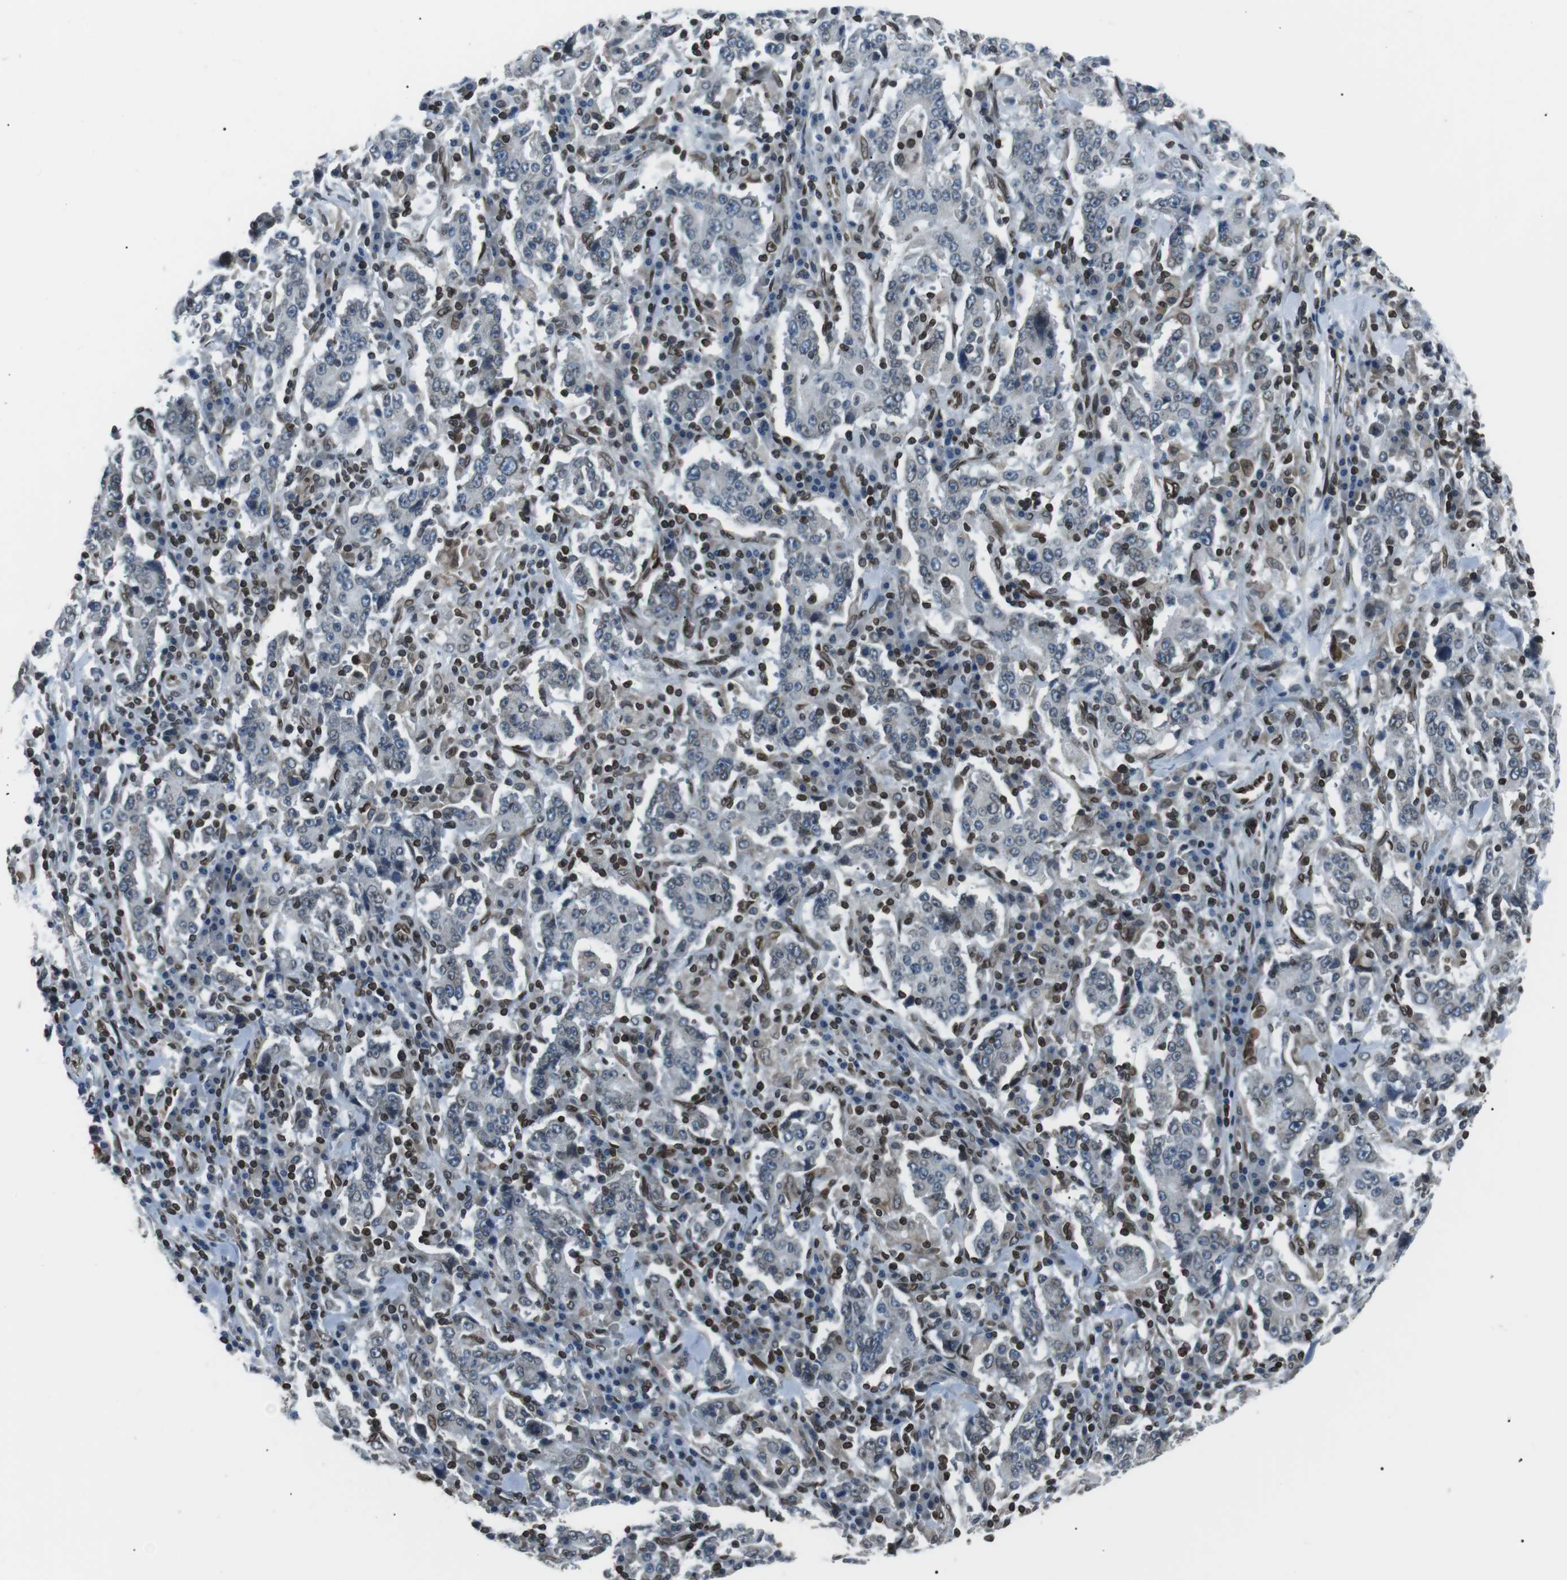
{"staining": {"intensity": "negative", "quantity": "none", "location": "none"}, "tissue": "stomach cancer", "cell_type": "Tumor cells", "image_type": "cancer", "snomed": [{"axis": "morphology", "description": "Normal tissue, NOS"}, {"axis": "morphology", "description": "Adenocarcinoma, NOS"}, {"axis": "topography", "description": "Stomach, upper"}, {"axis": "topography", "description": "Stomach"}], "caption": "Immunohistochemical staining of stomach adenocarcinoma exhibits no significant staining in tumor cells.", "gene": "TMX4", "patient": {"sex": "male", "age": 59}}